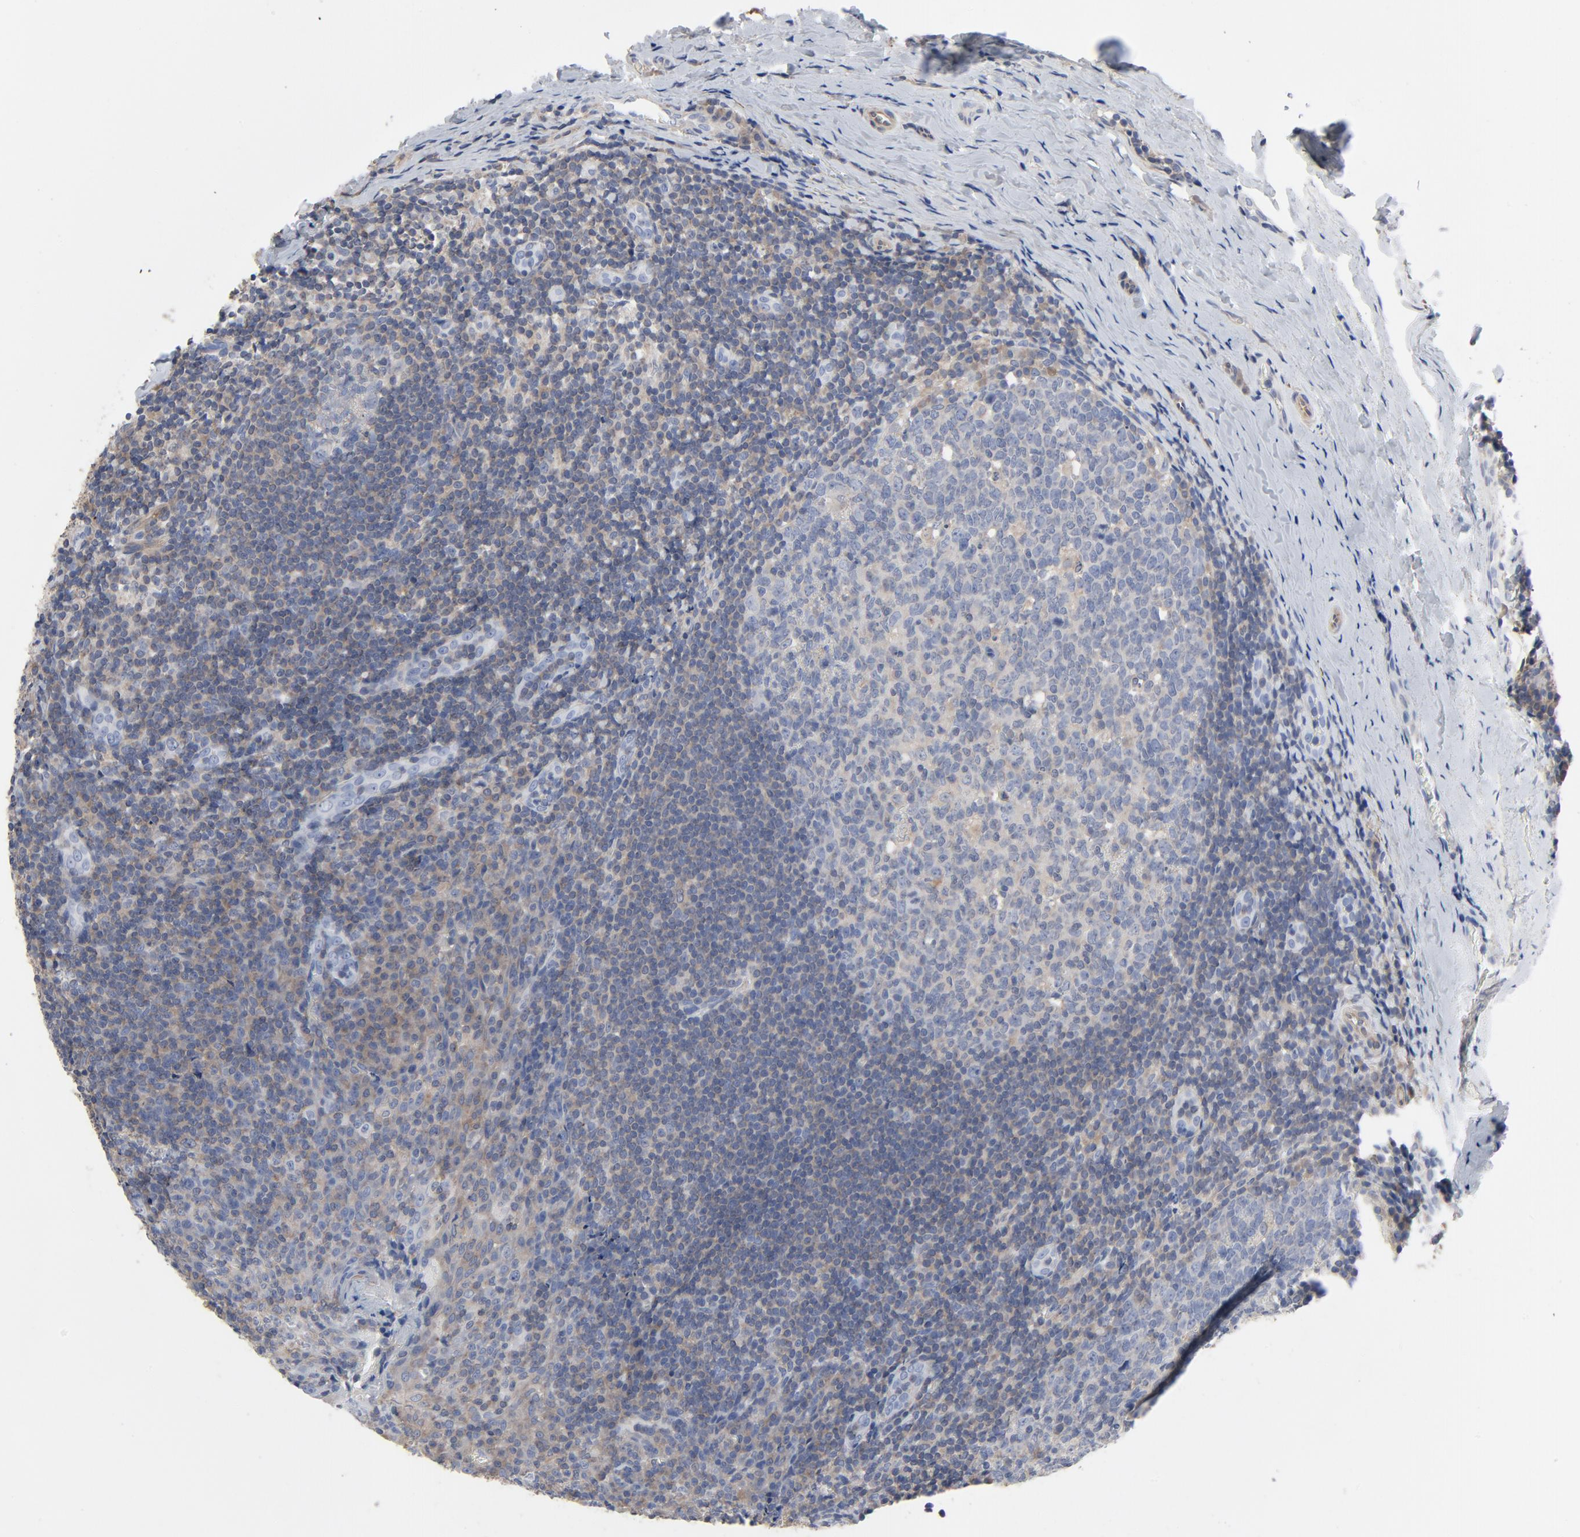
{"staining": {"intensity": "moderate", "quantity": ">75%", "location": "cytoplasmic/membranous"}, "tissue": "tonsil", "cell_type": "Germinal center cells", "image_type": "normal", "snomed": [{"axis": "morphology", "description": "Normal tissue, NOS"}, {"axis": "topography", "description": "Tonsil"}], "caption": "Moderate cytoplasmic/membranous positivity for a protein is seen in about >75% of germinal center cells of unremarkable tonsil using IHC.", "gene": "DYNLT3", "patient": {"sex": "male", "age": 31}}